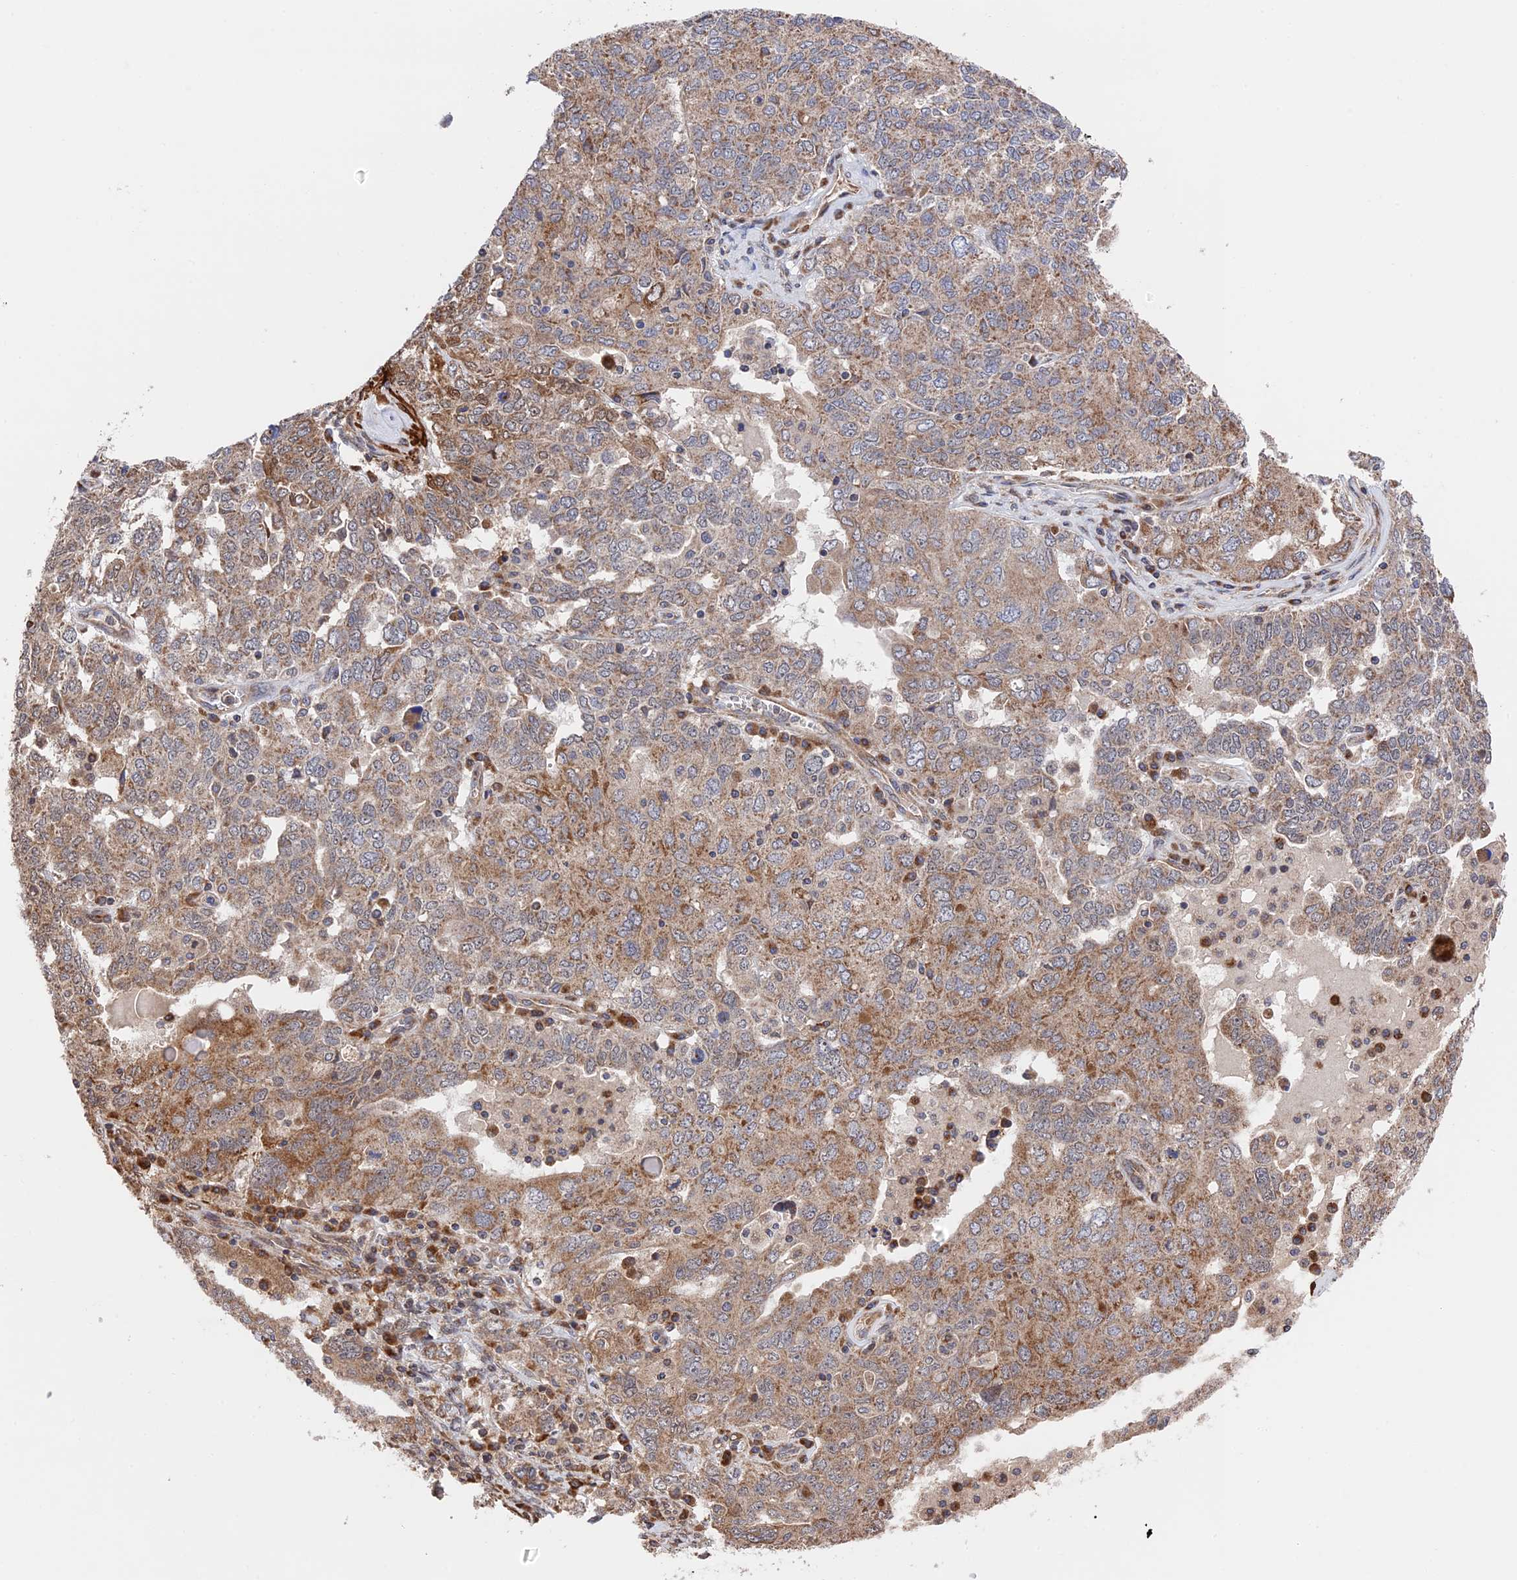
{"staining": {"intensity": "moderate", "quantity": ">75%", "location": "cytoplasmic/membranous"}, "tissue": "ovarian cancer", "cell_type": "Tumor cells", "image_type": "cancer", "snomed": [{"axis": "morphology", "description": "Carcinoma, endometroid"}, {"axis": "topography", "description": "Ovary"}], "caption": "A medium amount of moderate cytoplasmic/membranous positivity is present in about >75% of tumor cells in endometroid carcinoma (ovarian) tissue. (DAB (3,3'-diaminobenzidine) IHC, brown staining for protein, blue staining for nuclei).", "gene": "ZNF320", "patient": {"sex": "female", "age": 62}}